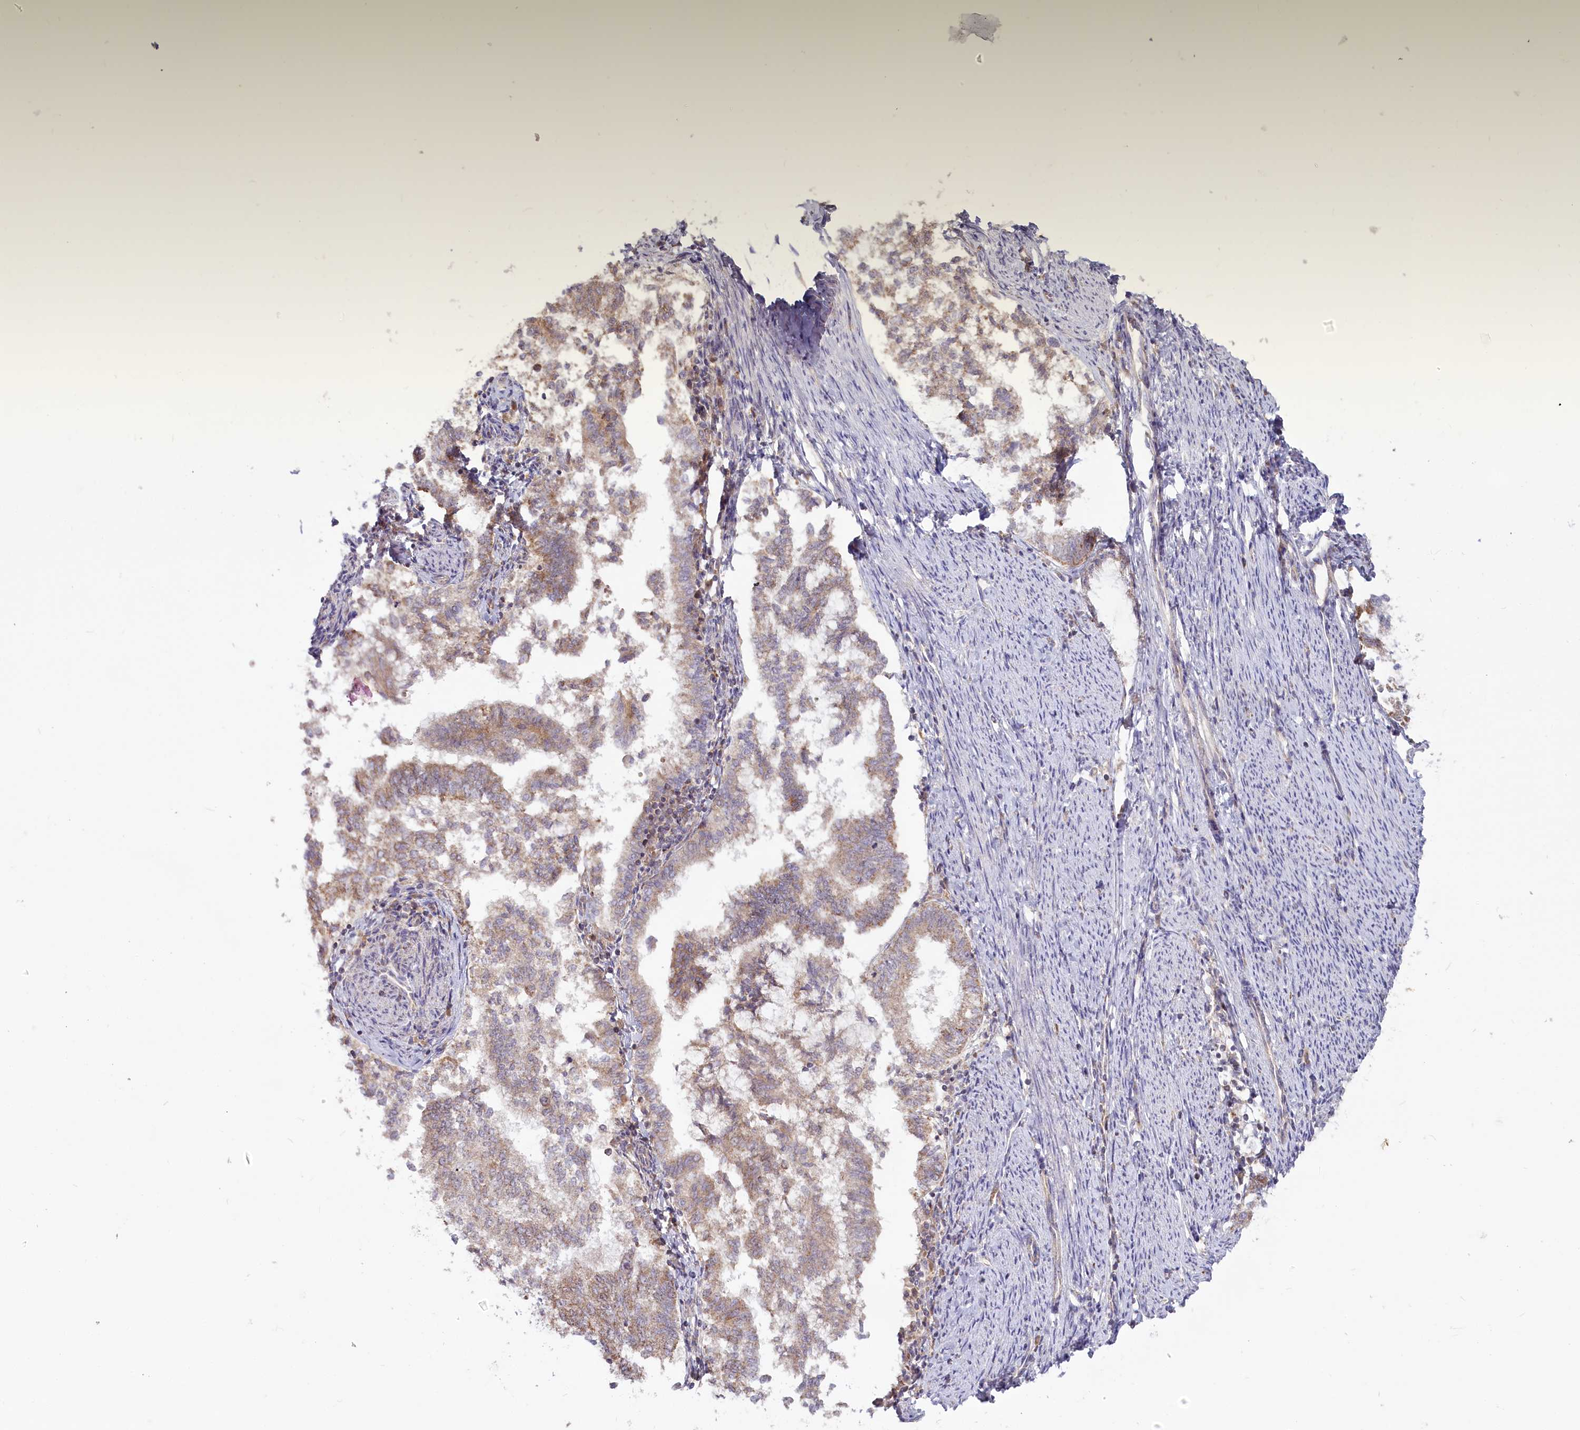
{"staining": {"intensity": "weak", "quantity": ">75%", "location": "cytoplasmic/membranous"}, "tissue": "endometrial cancer", "cell_type": "Tumor cells", "image_type": "cancer", "snomed": [{"axis": "morphology", "description": "Adenocarcinoma, NOS"}, {"axis": "topography", "description": "Endometrium"}], "caption": "This image reveals IHC staining of human endometrial cancer, with low weak cytoplasmic/membranous positivity in about >75% of tumor cells.", "gene": "ACOX2", "patient": {"sex": "female", "age": 79}}